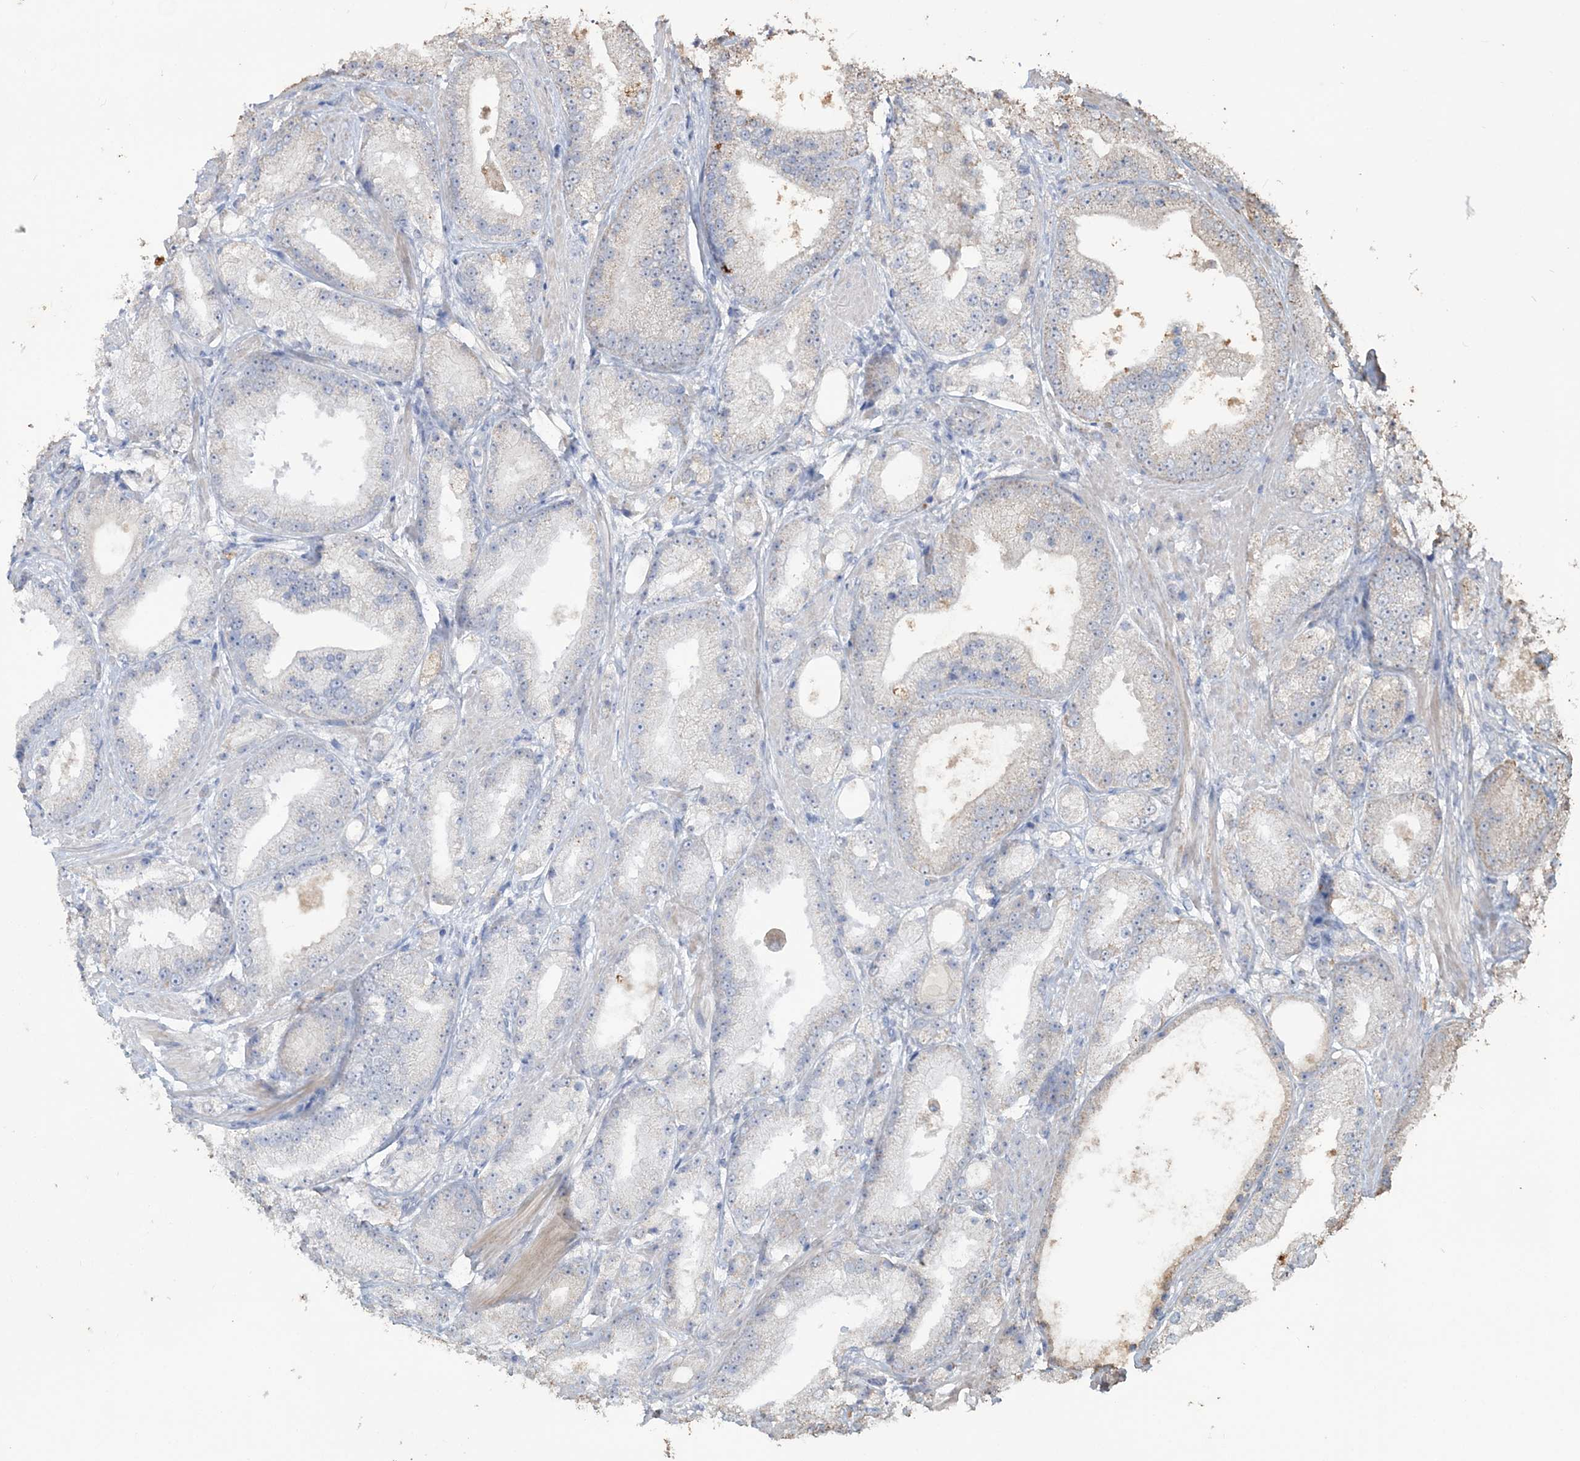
{"staining": {"intensity": "negative", "quantity": "none", "location": "none"}, "tissue": "prostate cancer", "cell_type": "Tumor cells", "image_type": "cancer", "snomed": [{"axis": "morphology", "description": "Adenocarcinoma, Low grade"}, {"axis": "topography", "description": "Prostate"}], "caption": "Image shows no significant protein expression in tumor cells of prostate cancer.", "gene": "SFMBT2", "patient": {"sex": "male", "age": 67}}